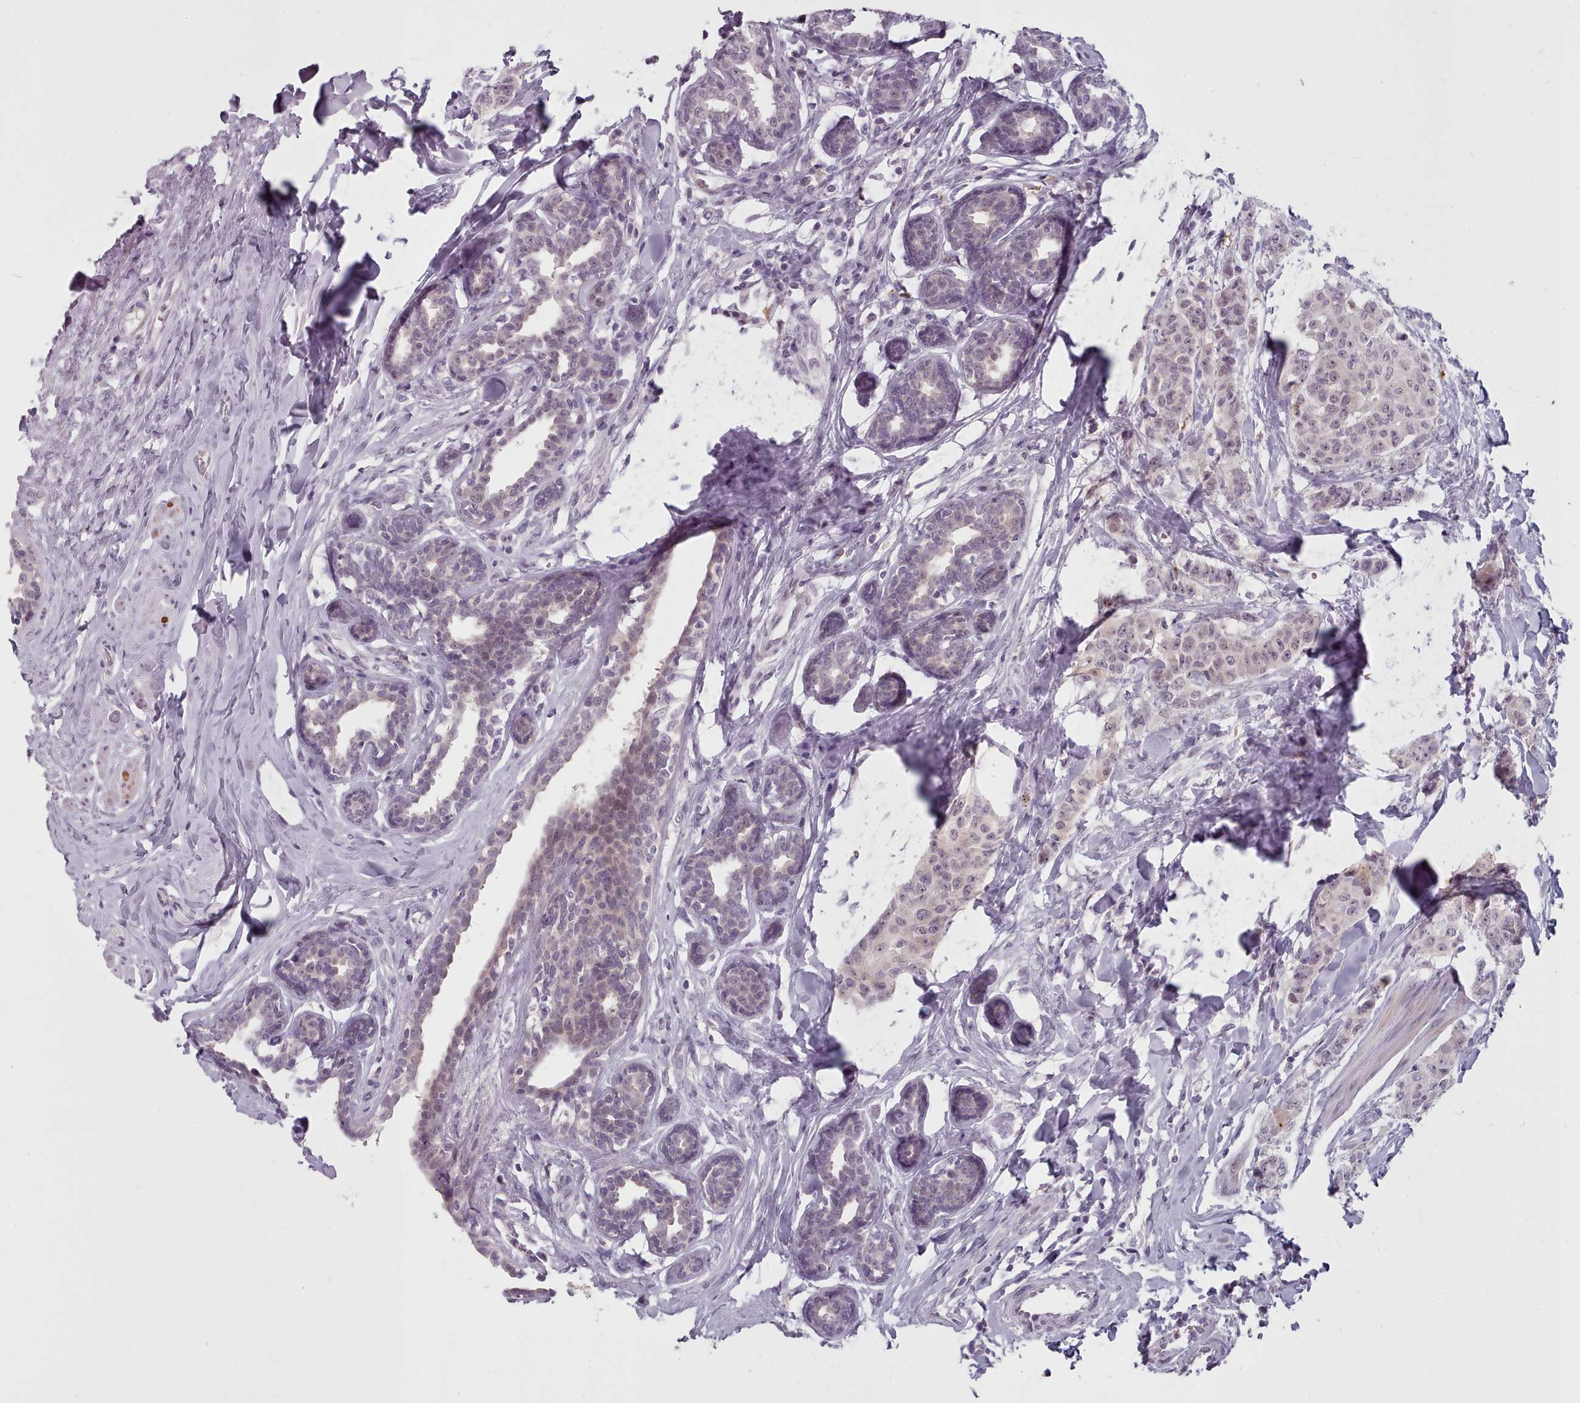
{"staining": {"intensity": "negative", "quantity": "none", "location": "none"}, "tissue": "breast cancer", "cell_type": "Tumor cells", "image_type": "cancer", "snomed": [{"axis": "morphology", "description": "Duct carcinoma"}, {"axis": "topography", "description": "Breast"}], "caption": "A micrograph of human breast infiltrating ductal carcinoma is negative for staining in tumor cells.", "gene": "PBX4", "patient": {"sex": "female", "age": 40}}